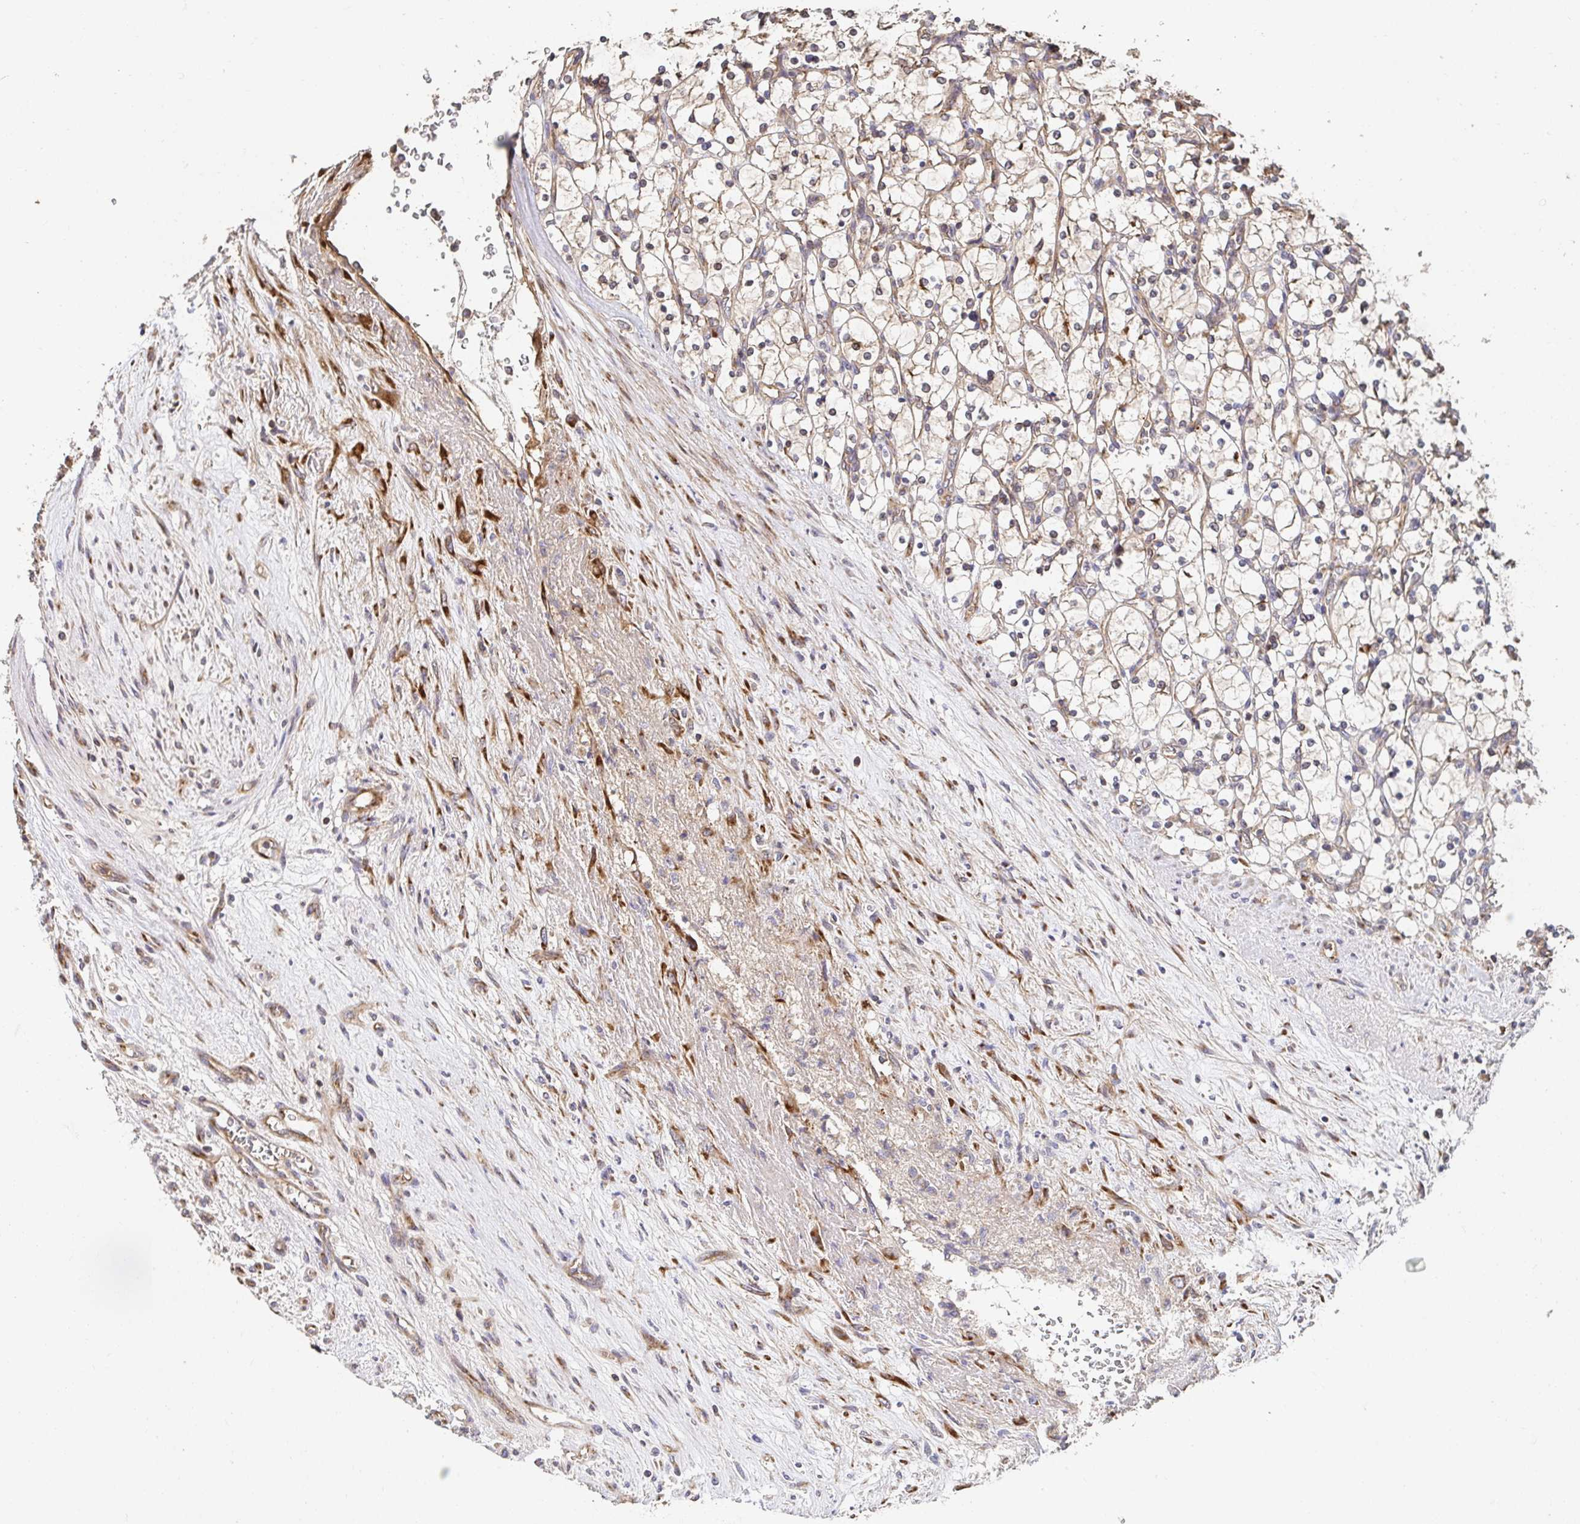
{"staining": {"intensity": "negative", "quantity": "none", "location": "none"}, "tissue": "renal cancer", "cell_type": "Tumor cells", "image_type": "cancer", "snomed": [{"axis": "morphology", "description": "Adenocarcinoma, NOS"}, {"axis": "topography", "description": "Kidney"}], "caption": "Tumor cells are negative for brown protein staining in renal cancer.", "gene": "APBB1", "patient": {"sex": "female", "age": 69}}